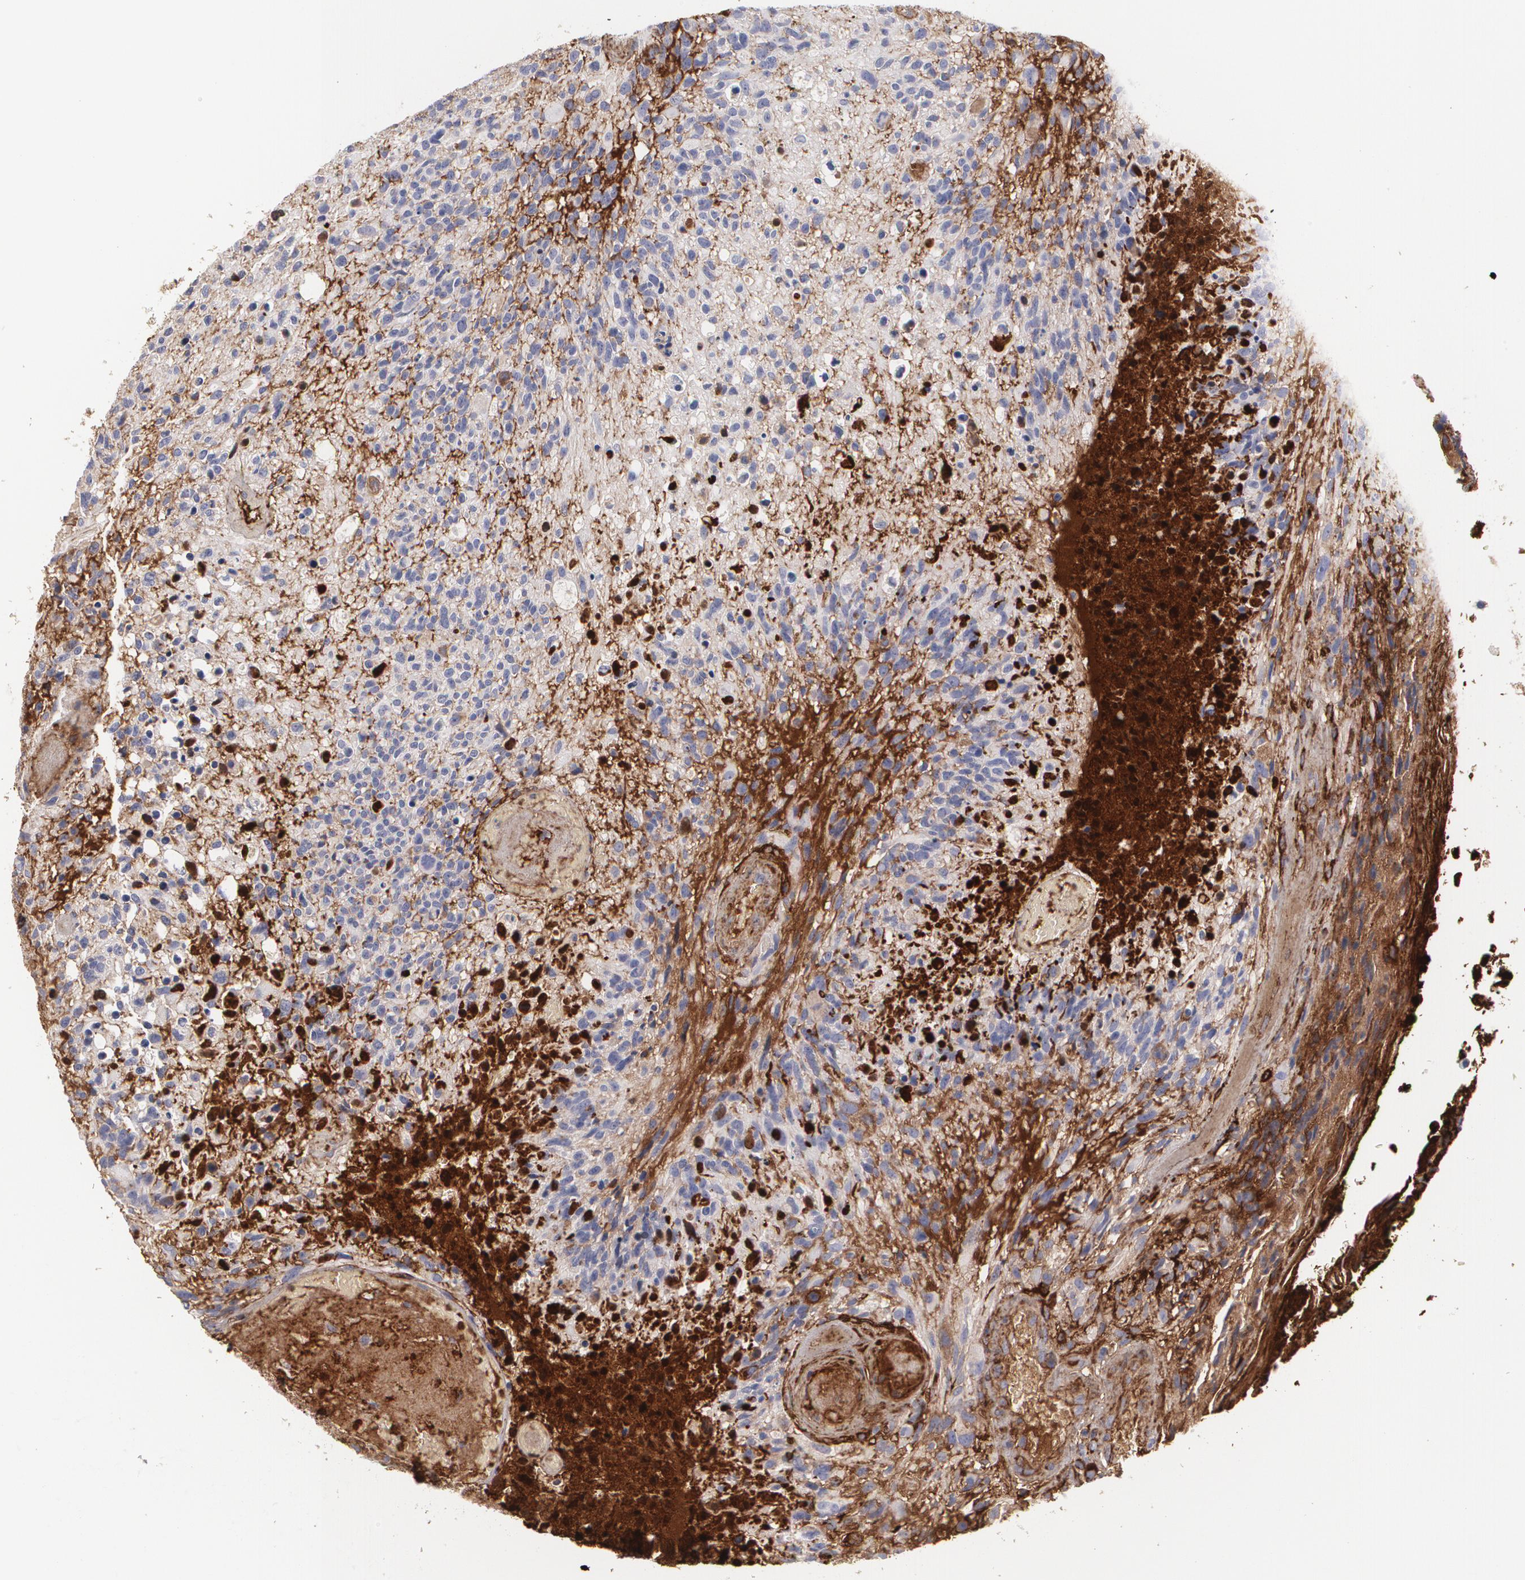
{"staining": {"intensity": "negative", "quantity": "none", "location": "none"}, "tissue": "glioma", "cell_type": "Tumor cells", "image_type": "cancer", "snomed": [{"axis": "morphology", "description": "Glioma, malignant, High grade"}, {"axis": "topography", "description": "Brain"}], "caption": "The photomicrograph reveals no significant positivity in tumor cells of malignant high-grade glioma.", "gene": "FBLN1", "patient": {"sex": "male", "age": 72}}